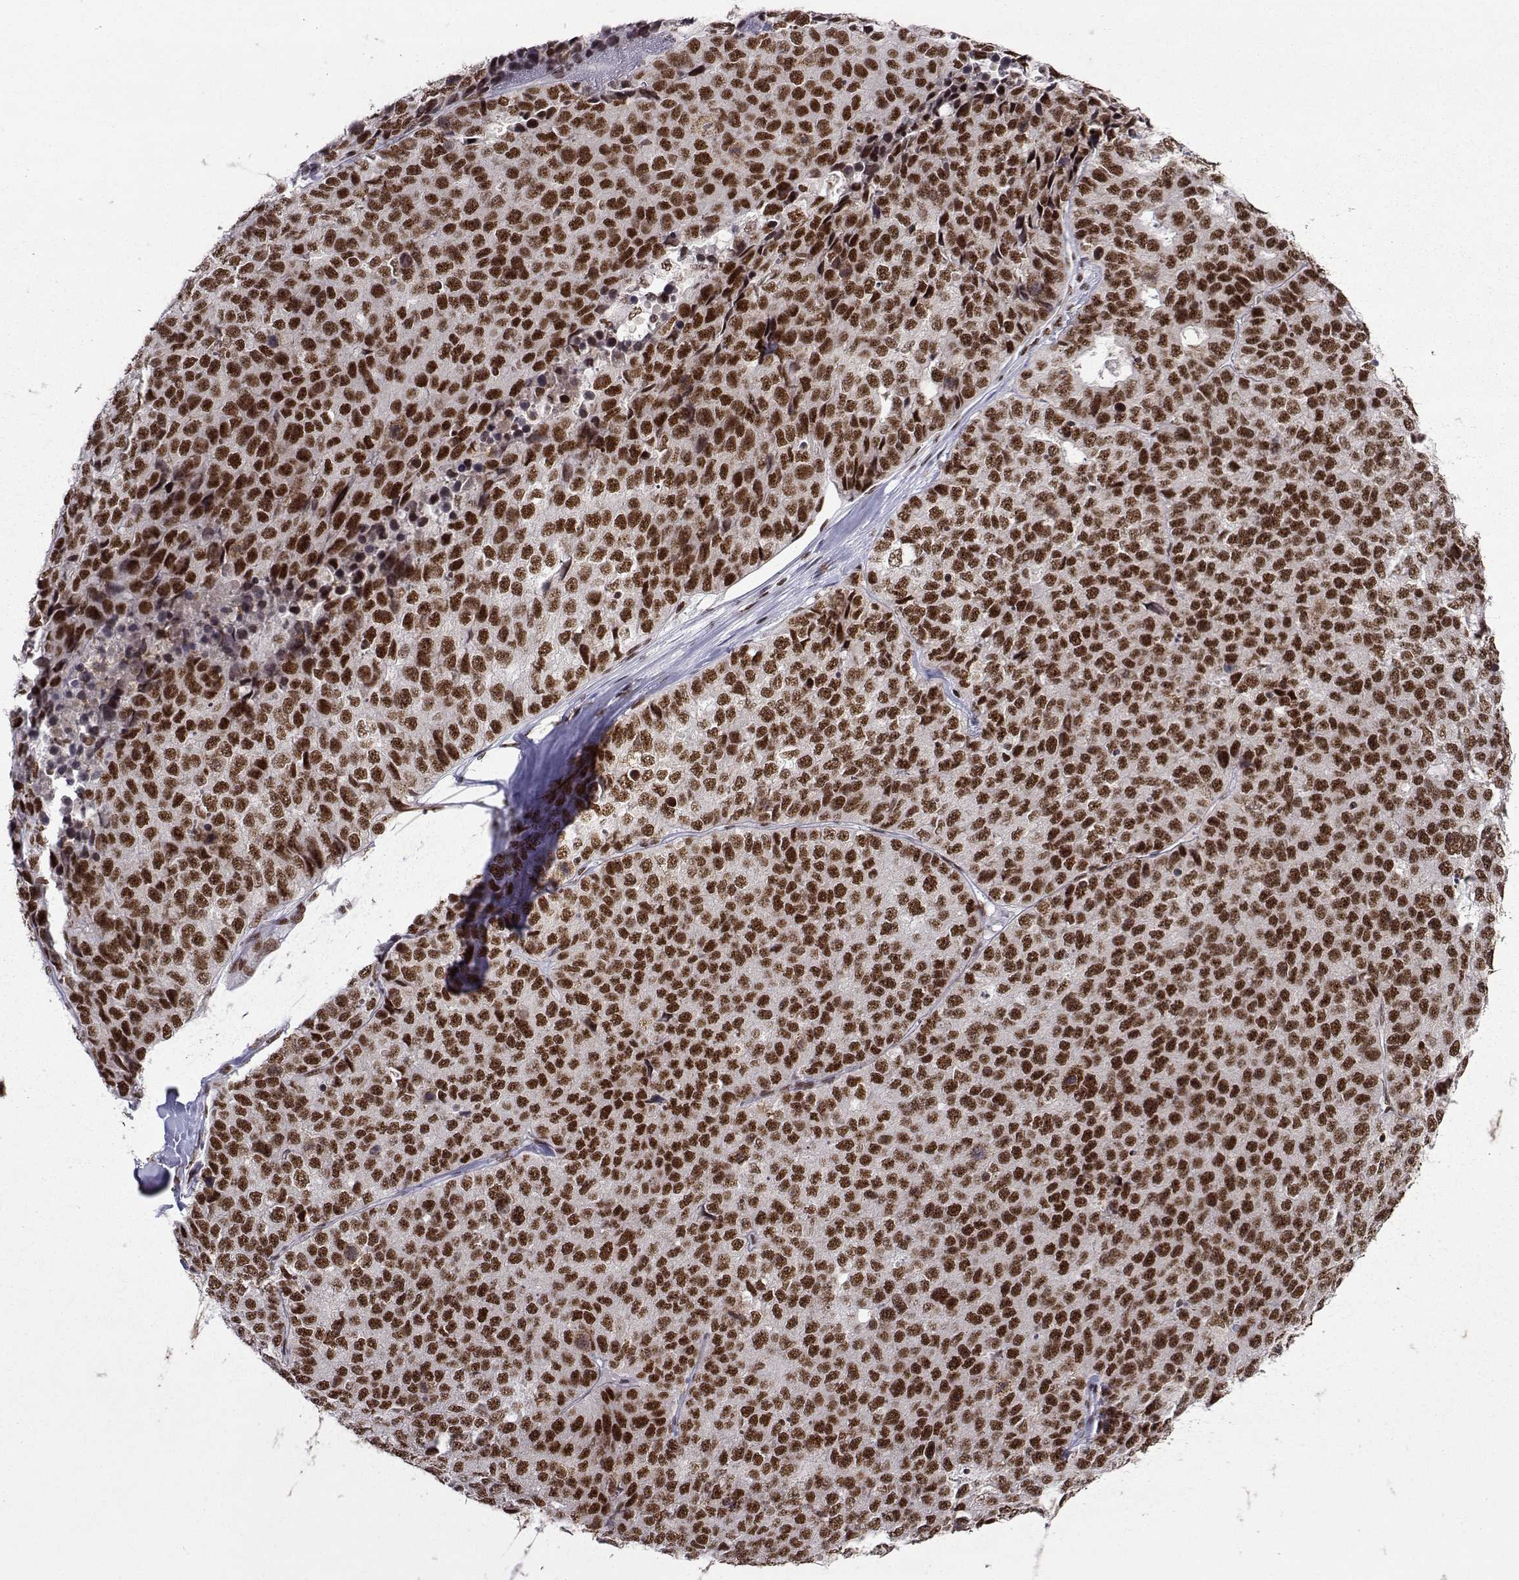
{"staining": {"intensity": "strong", "quantity": "25%-75%", "location": "nuclear"}, "tissue": "stomach cancer", "cell_type": "Tumor cells", "image_type": "cancer", "snomed": [{"axis": "morphology", "description": "Adenocarcinoma, NOS"}, {"axis": "topography", "description": "Stomach"}], "caption": "A photomicrograph of stomach cancer (adenocarcinoma) stained for a protein exhibits strong nuclear brown staining in tumor cells.", "gene": "SNRPB2", "patient": {"sex": "male", "age": 69}}